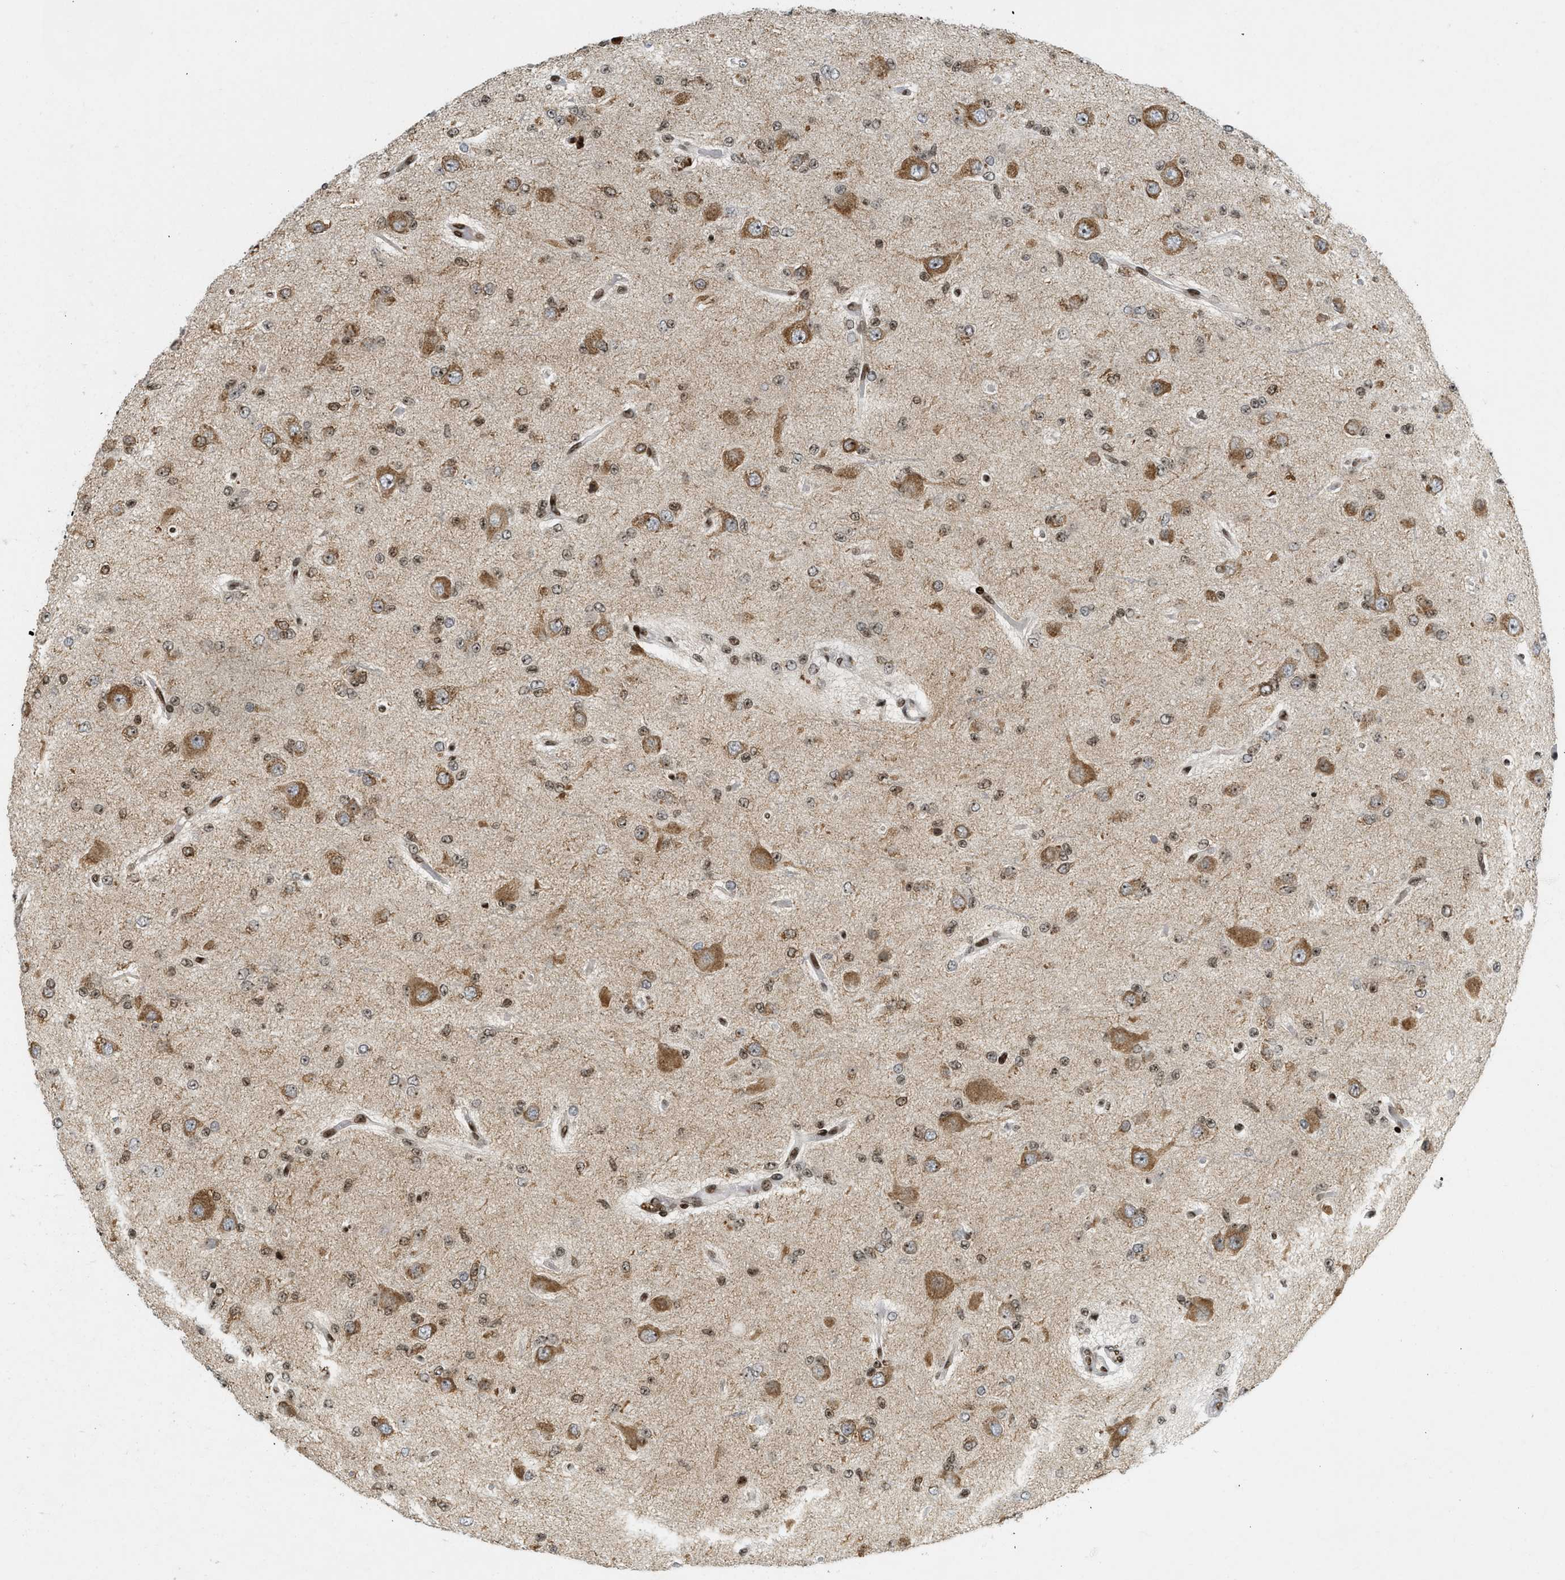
{"staining": {"intensity": "moderate", "quantity": "25%-75%", "location": "nuclear"}, "tissue": "glioma", "cell_type": "Tumor cells", "image_type": "cancer", "snomed": [{"axis": "morphology", "description": "Glioma, malignant, Low grade"}, {"axis": "topography", "description": "Brain"}], "caption": "IHC photomicrograph of neoplastic tissue: human glioma stained using immunohistochemistry displays medium levels of moderate protein expression localized specifically in the nuclear of tumor cells, appearing as a nuclear brown color.", "gene": "ZNF22", "patient": {"sex": "male", "age": 38}}